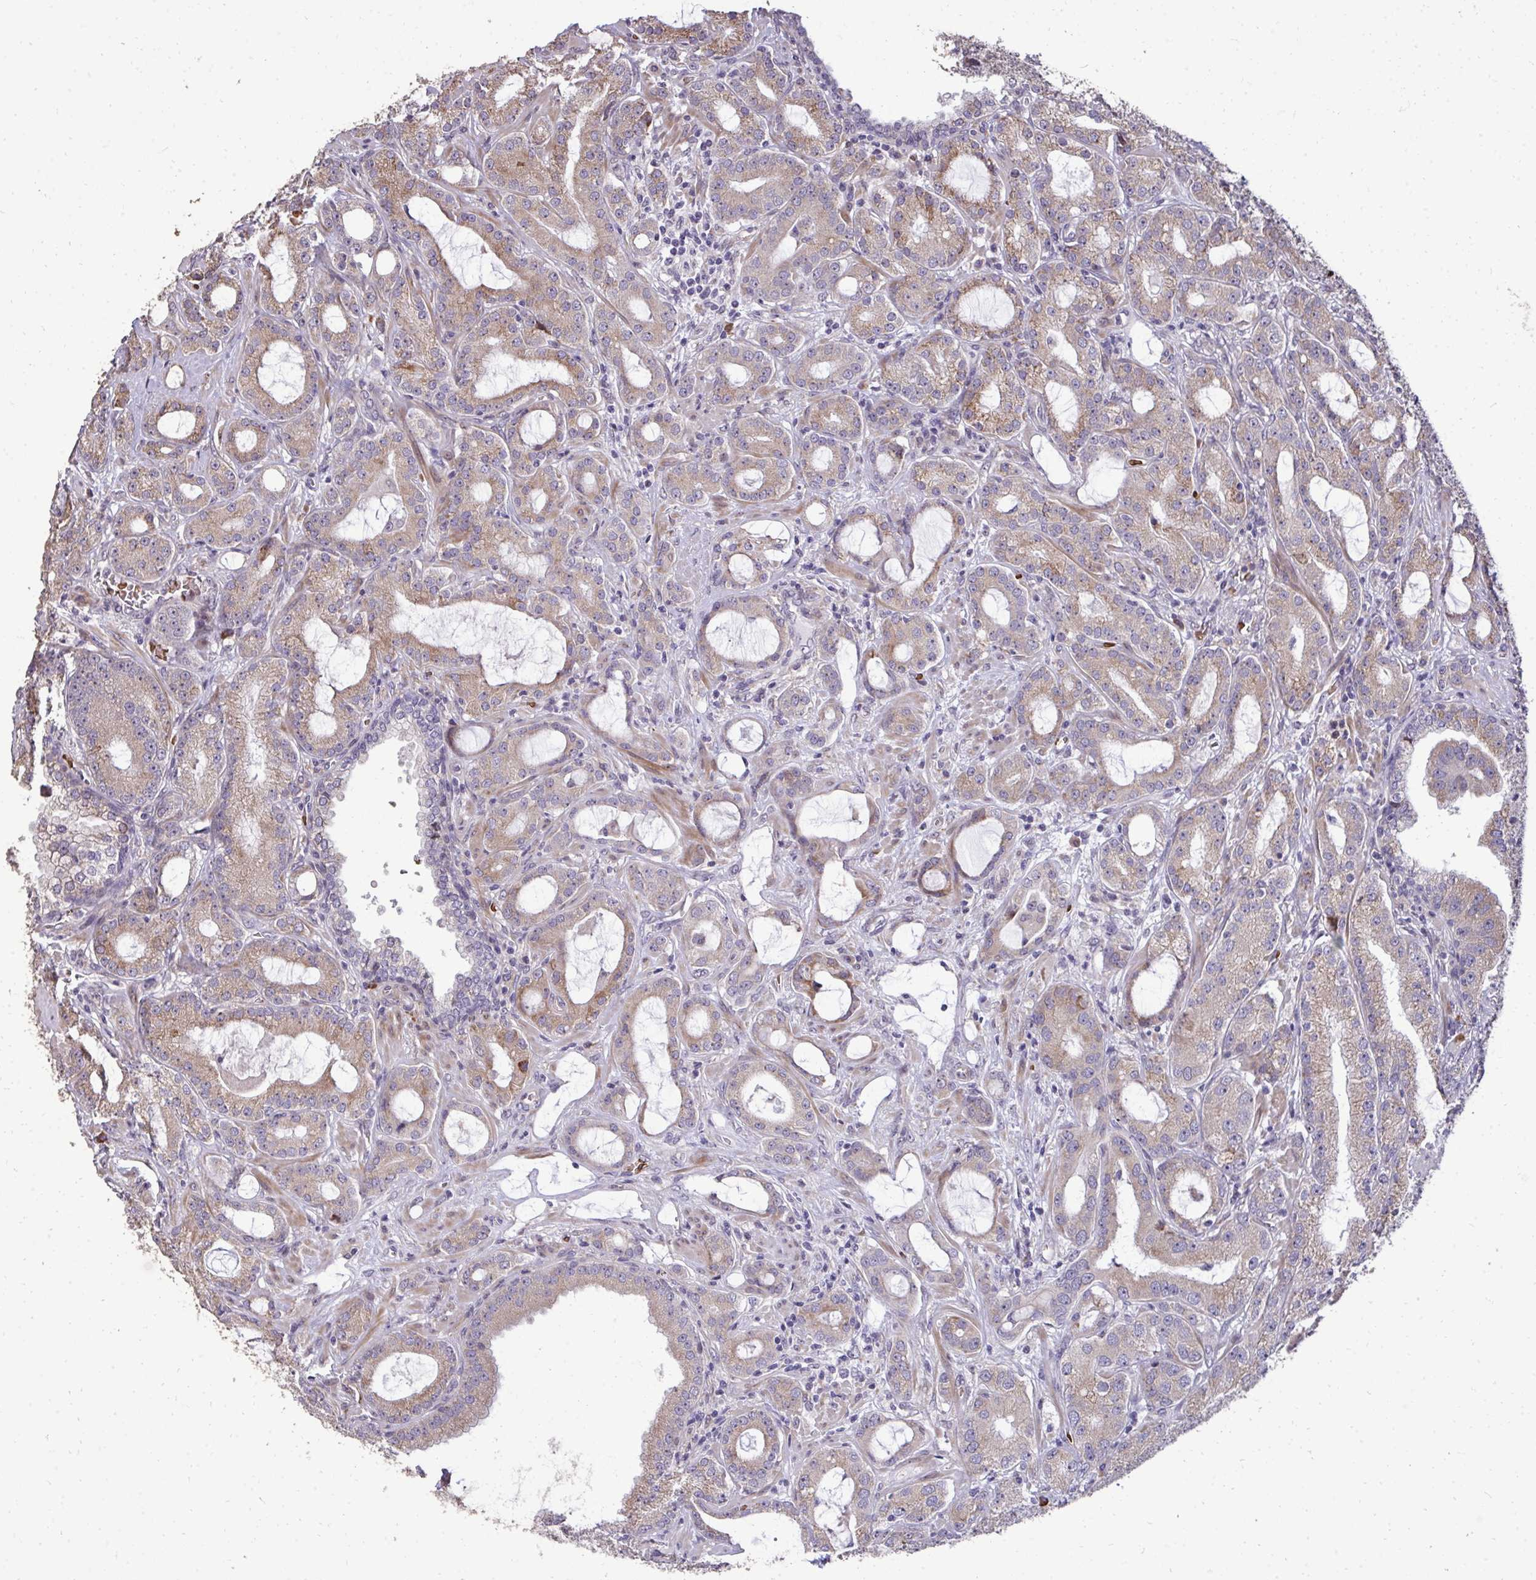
{"staining": {"intensity": "weak", "quantity": ">75%", "location": "cytoplasmic/membranous"}, "tissue": "prostate cancer", "cell_type": "Tumor cells", "image_type": "cancer", "snomed": [{"axis": "morphology", "description": "Adenocarcinoma, High grade"}, {"axis": "topography", "description": "Prostate"}], "caption": "This is an image of immunohistochemistry staining of prostate adenocarcinoma (high-grade), which shows weak staining in the cytoplasmic/membranous of tumor cells.", "gene": "FIBCD1", "patient": {"sex": "male", "age": 65}}